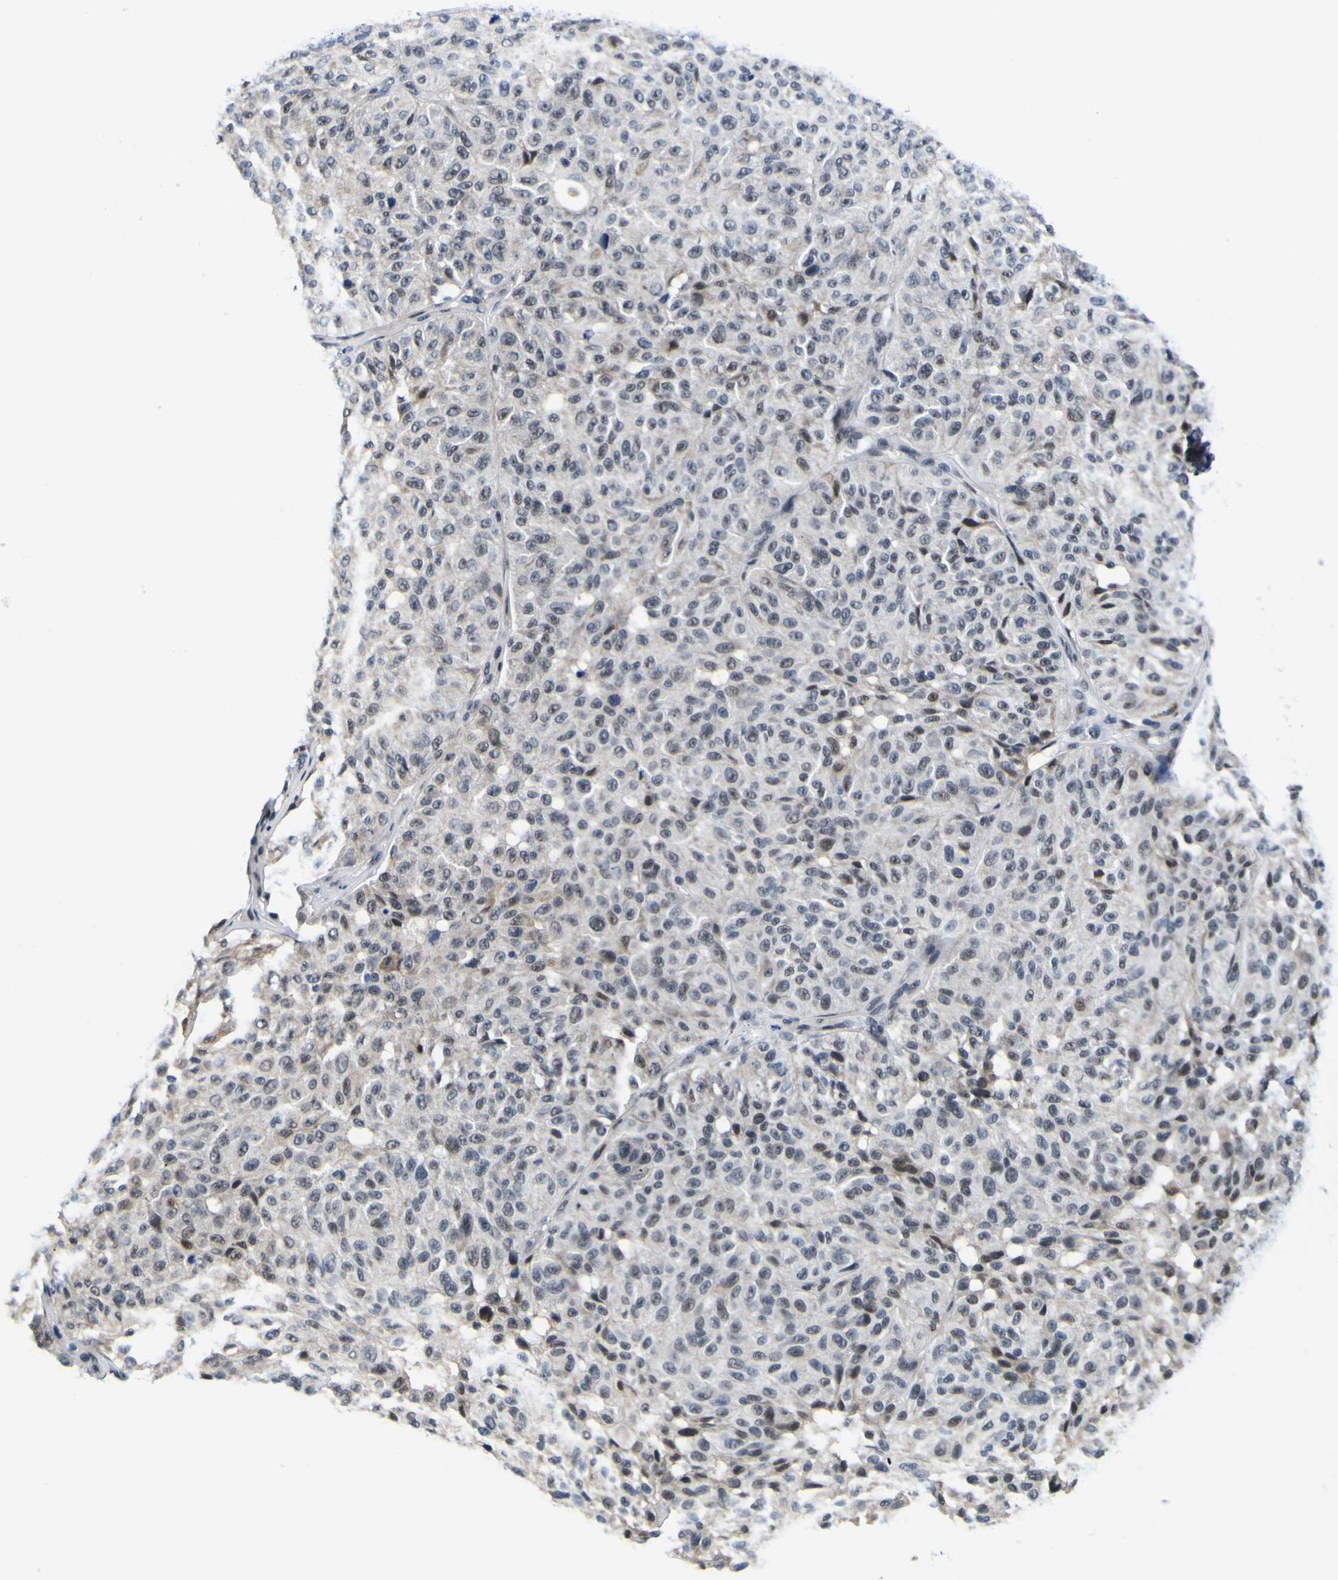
{"staining": {"intensity": "weak", "quantity": "<25%", "location": "nuclear"}, "tissue": "melanoma", "cell_type": "Tumor cells", "image_type": "cancer", "snomed": [{"axis": "morphology", "description": "Malignant melanoma, NOS"}, {"axis": "topography", "description": "Skin"}], "caption": "This is an immunohistochemistry micrograph of malignant melanoma. There is no expression in tumor cells.", "gene": "CUL4B", "patient": {"sex": "female", "age": 46}}